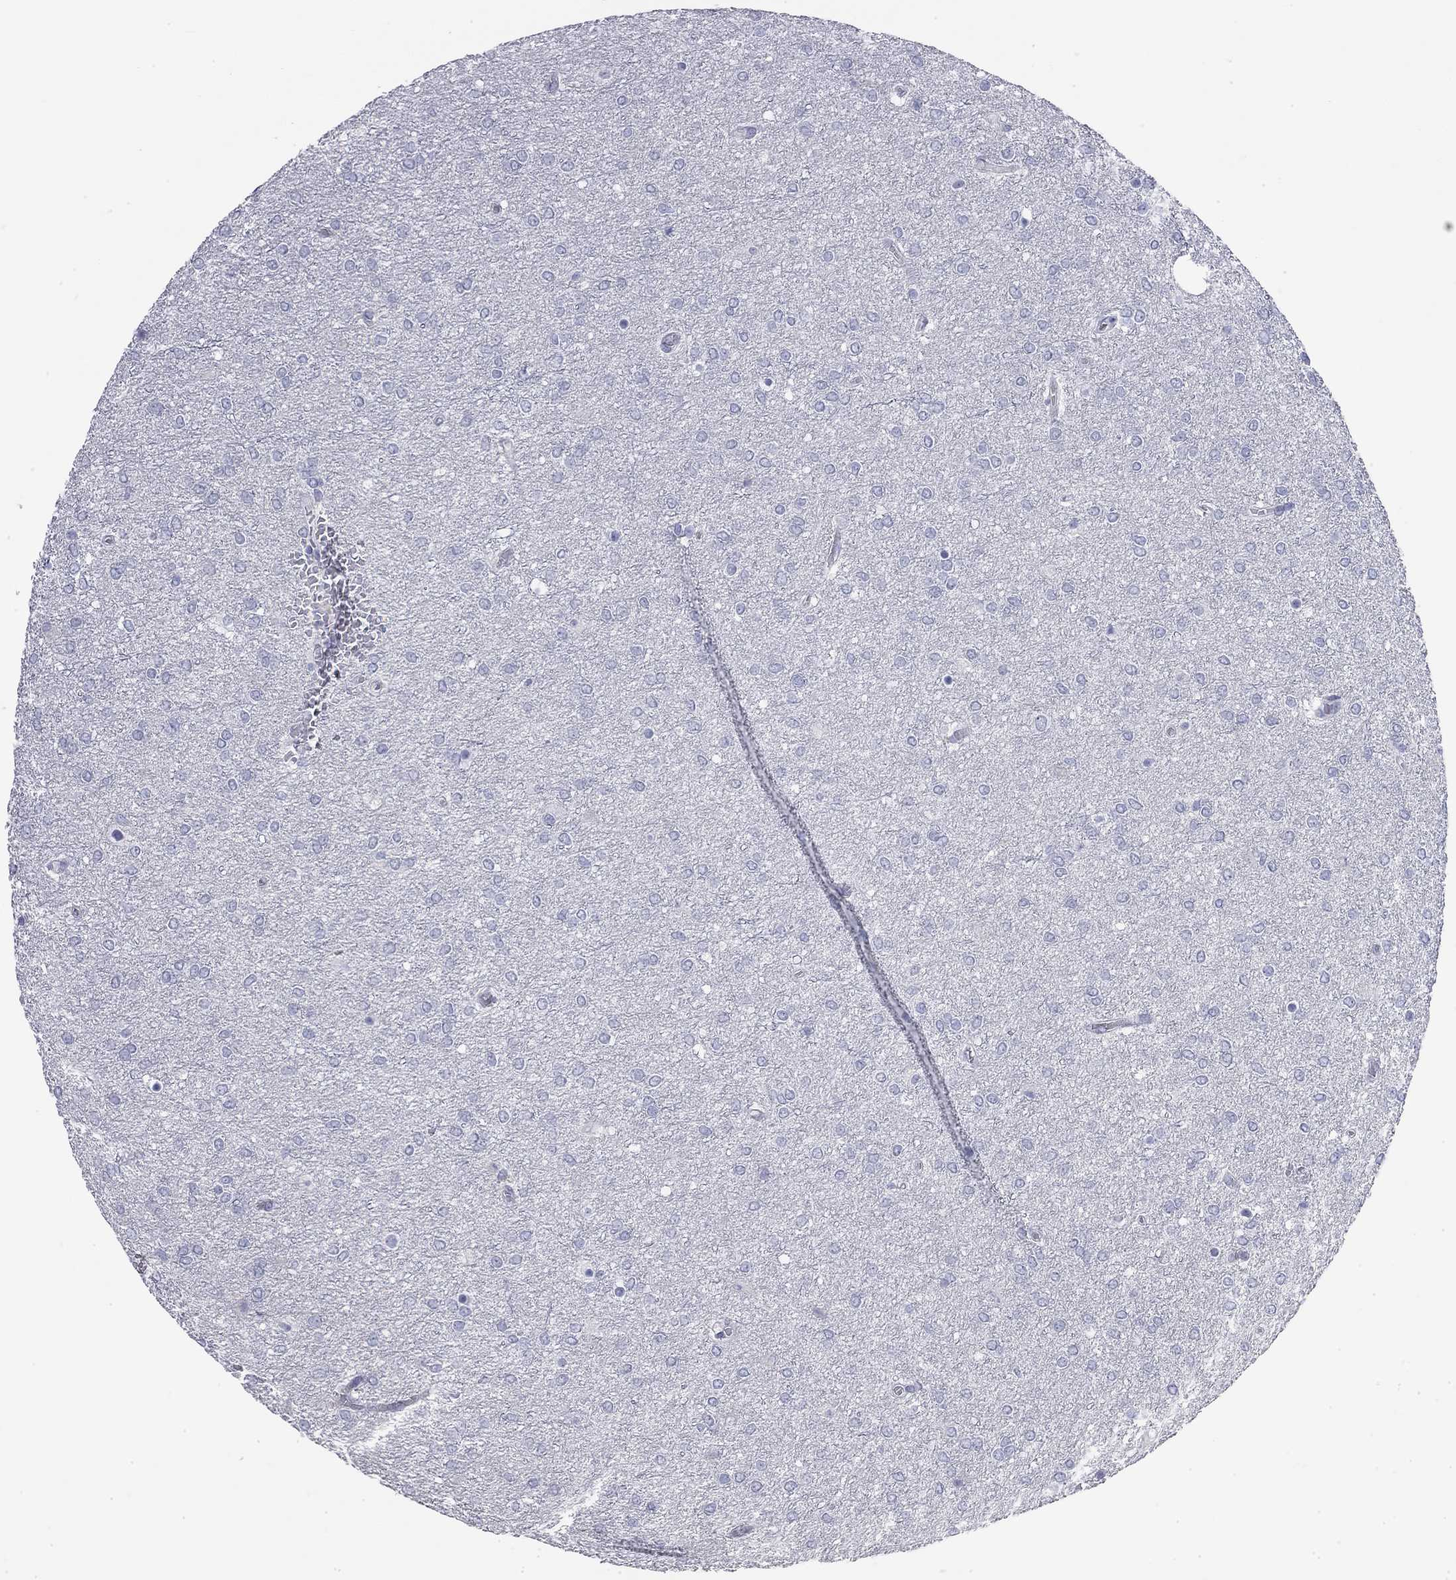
{"staining": {"intensity": "negative", "quantity": "none", "location": "none"}, "tissue": "glioma", "cell_type": "Tumor cells", "image_type": "cancer", "snomed": [{"axis": "morphology", "description": "Glioma, malignant, High grade"}, {"axis": "topography", "description": "Brain"}], "caption": "DAB (3,3'-diaminobenzidine) immunohistochemical staining of human glioma exhibits no significant staining in tumor cells.", "gene": "AK8", "patient": {"sex": "female", "age": 61}}